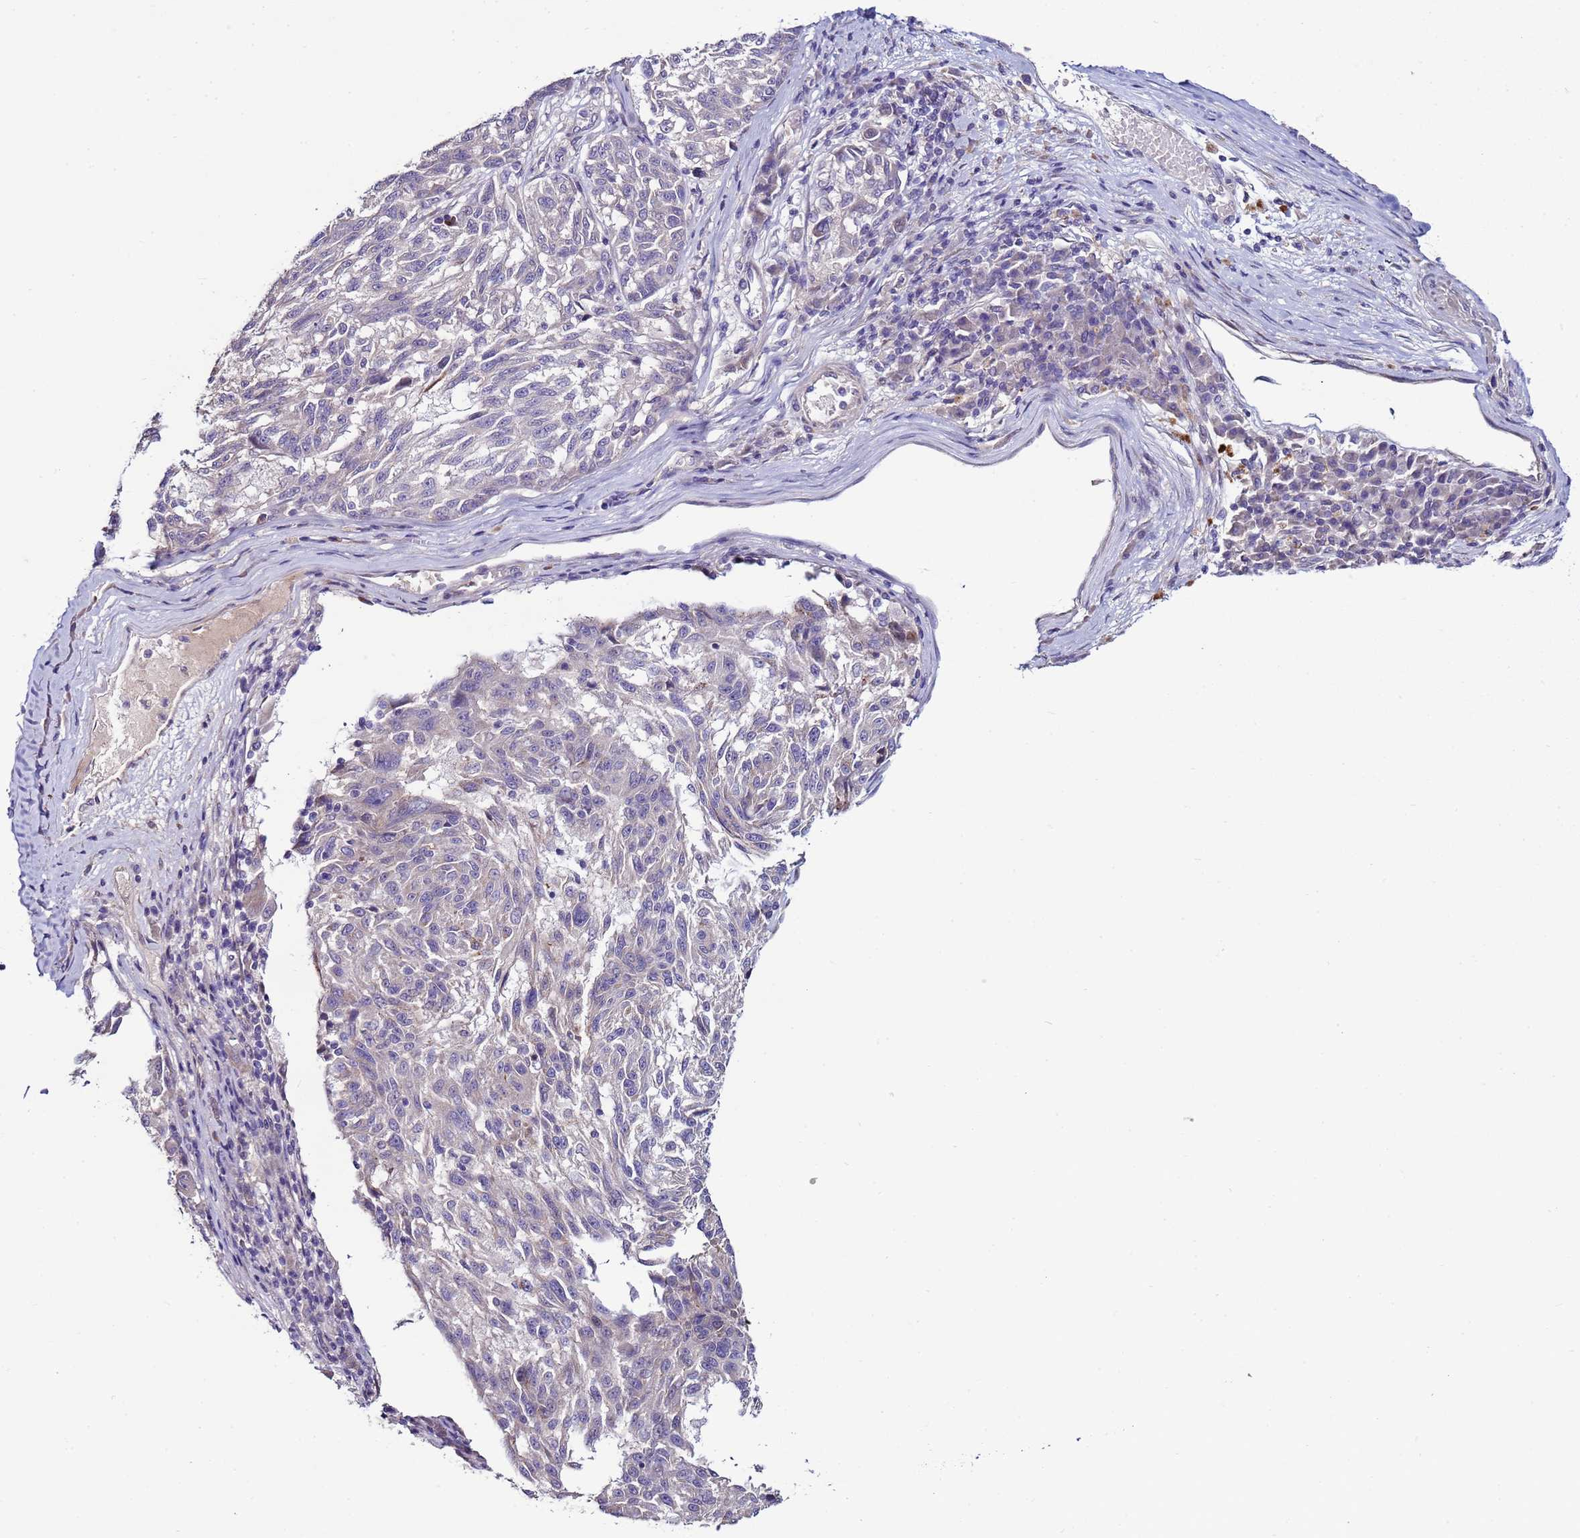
{"staining": {"intensity": "negative", "quantity": "none", "location": "none"}, "tissue": "melanoma", "cell_type": "Tumor cells", "image_type": "cancer", "snomed": [{"axis": "morphology", "description": "Malignant melanoma, NOS"}, {"axis": "topography", "description": "Skin"}], "caption": "Histopathology image shows no significant protein expression in tumor cells of melanoma.", "gene": "RABL2B", "patient": {"sex": "male", "age": 53}}